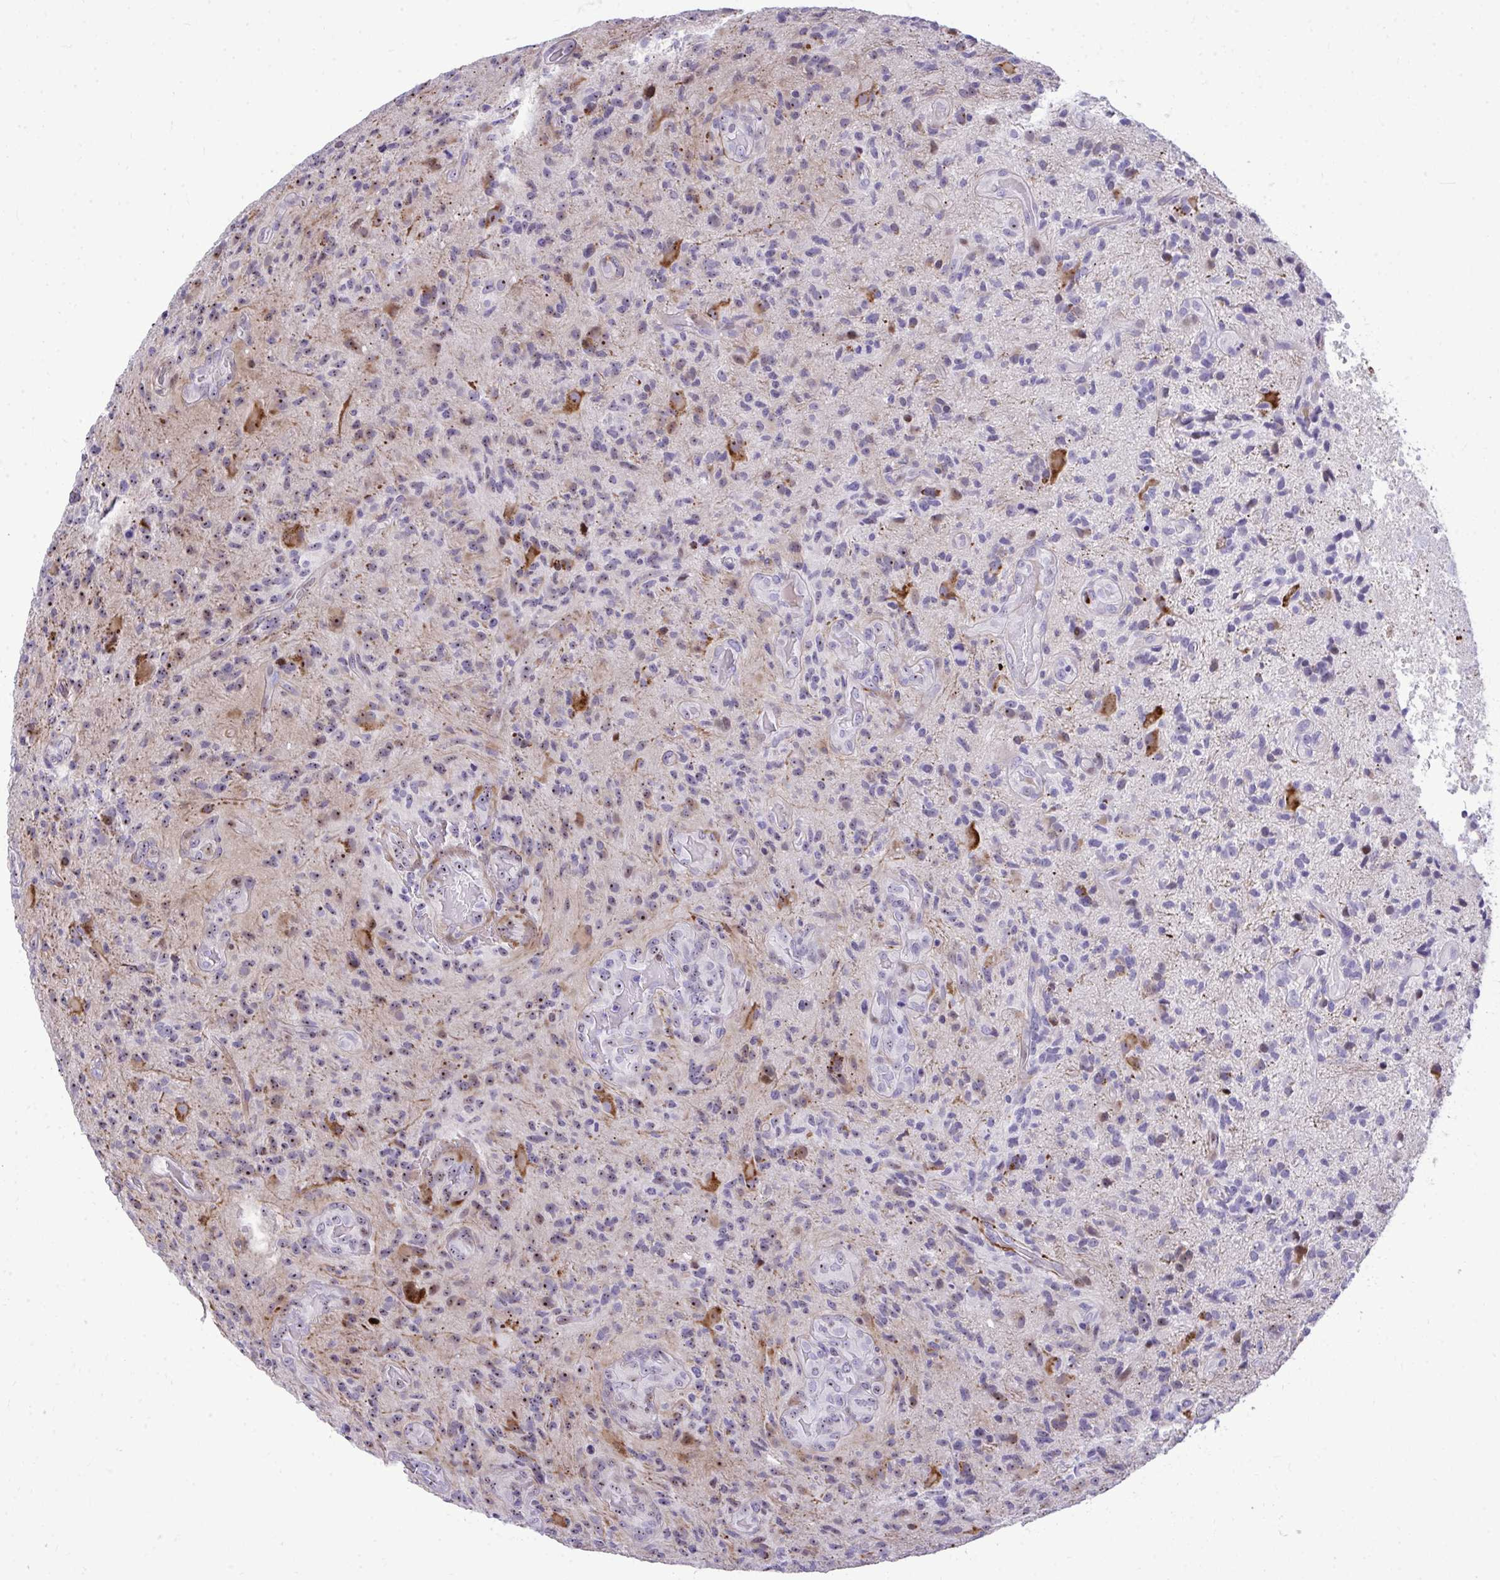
{"staining": {"intensity": "weak", "quantity": "25%-75%", "location": "nuclear"}, "tissue": "glioma", "cell_type": "Tumor cells", "image_type": "cancer", "snomed": [{"axis": "morphology", "description": "Glioma, malignant, High grade"}, {"axis": "topography", "description": "Brain"}], "caption": "Glioma stained with DAB (3,3'-diaminobenzidine) immunohistochemistry (IHC) exhibits low levels of weak nuclear staining in about 25%-75% of tumor cells.", "gene": "DLX4", "patient": {"sex": "male", "age": 55}}